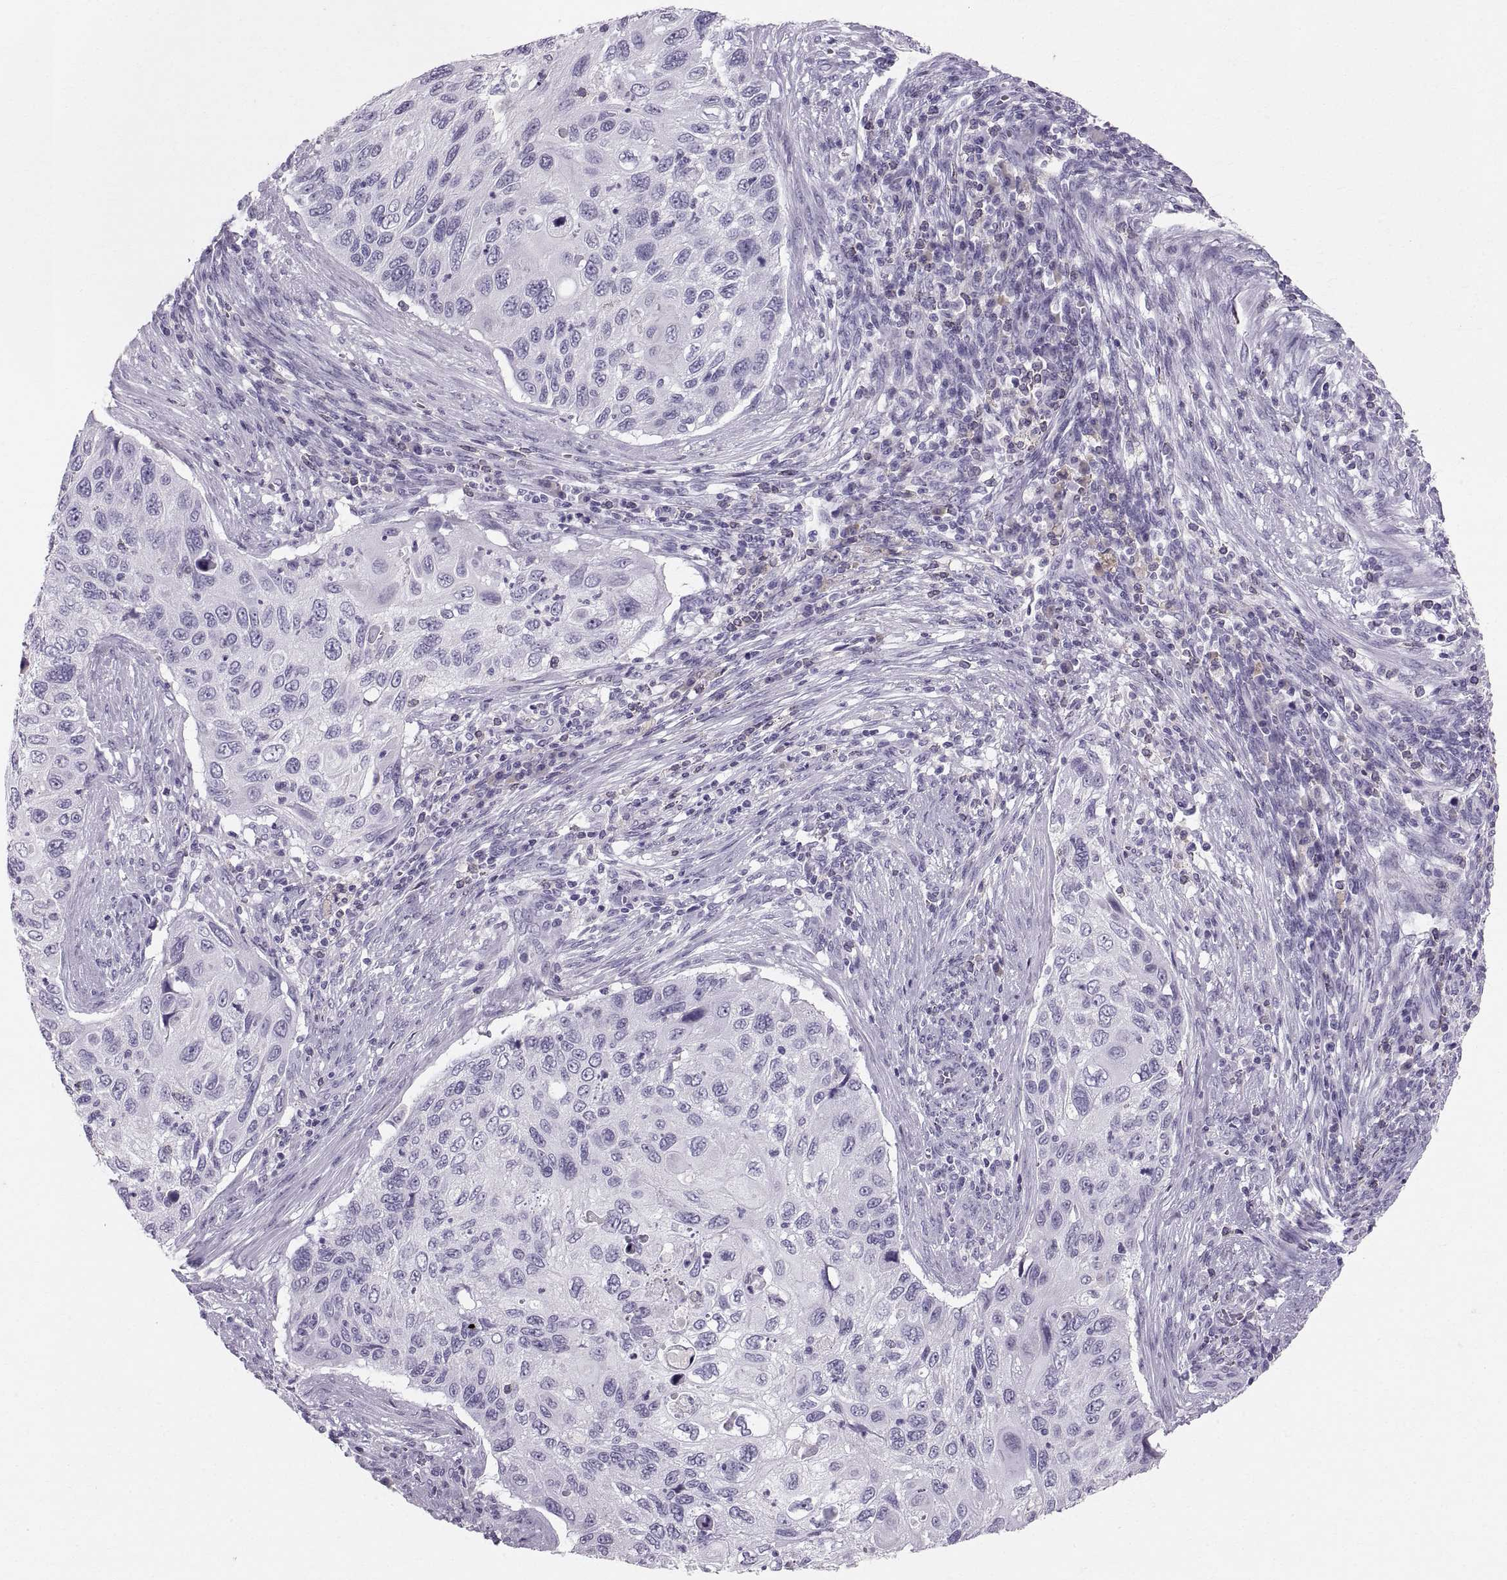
{"staining": {"intensity": "negative", "quantity": "none", "location": "none"}, "tissue": "cervical cancer", "cell_type": "Tumor cells", "image_type": "cancer", "snomed": [{"axis": "morphology", "description": "Squamous cell carcinoma, NOS"}, {"axis": "topography", "description": "Cervix"}], "caption": "Tumor cells show no significant staining in cervical cancer (squamous cell carcinoma). Nuclei are stained in blue.", "gene": "SLC22A6", "patient": {"sex": "female", "age": 70}}